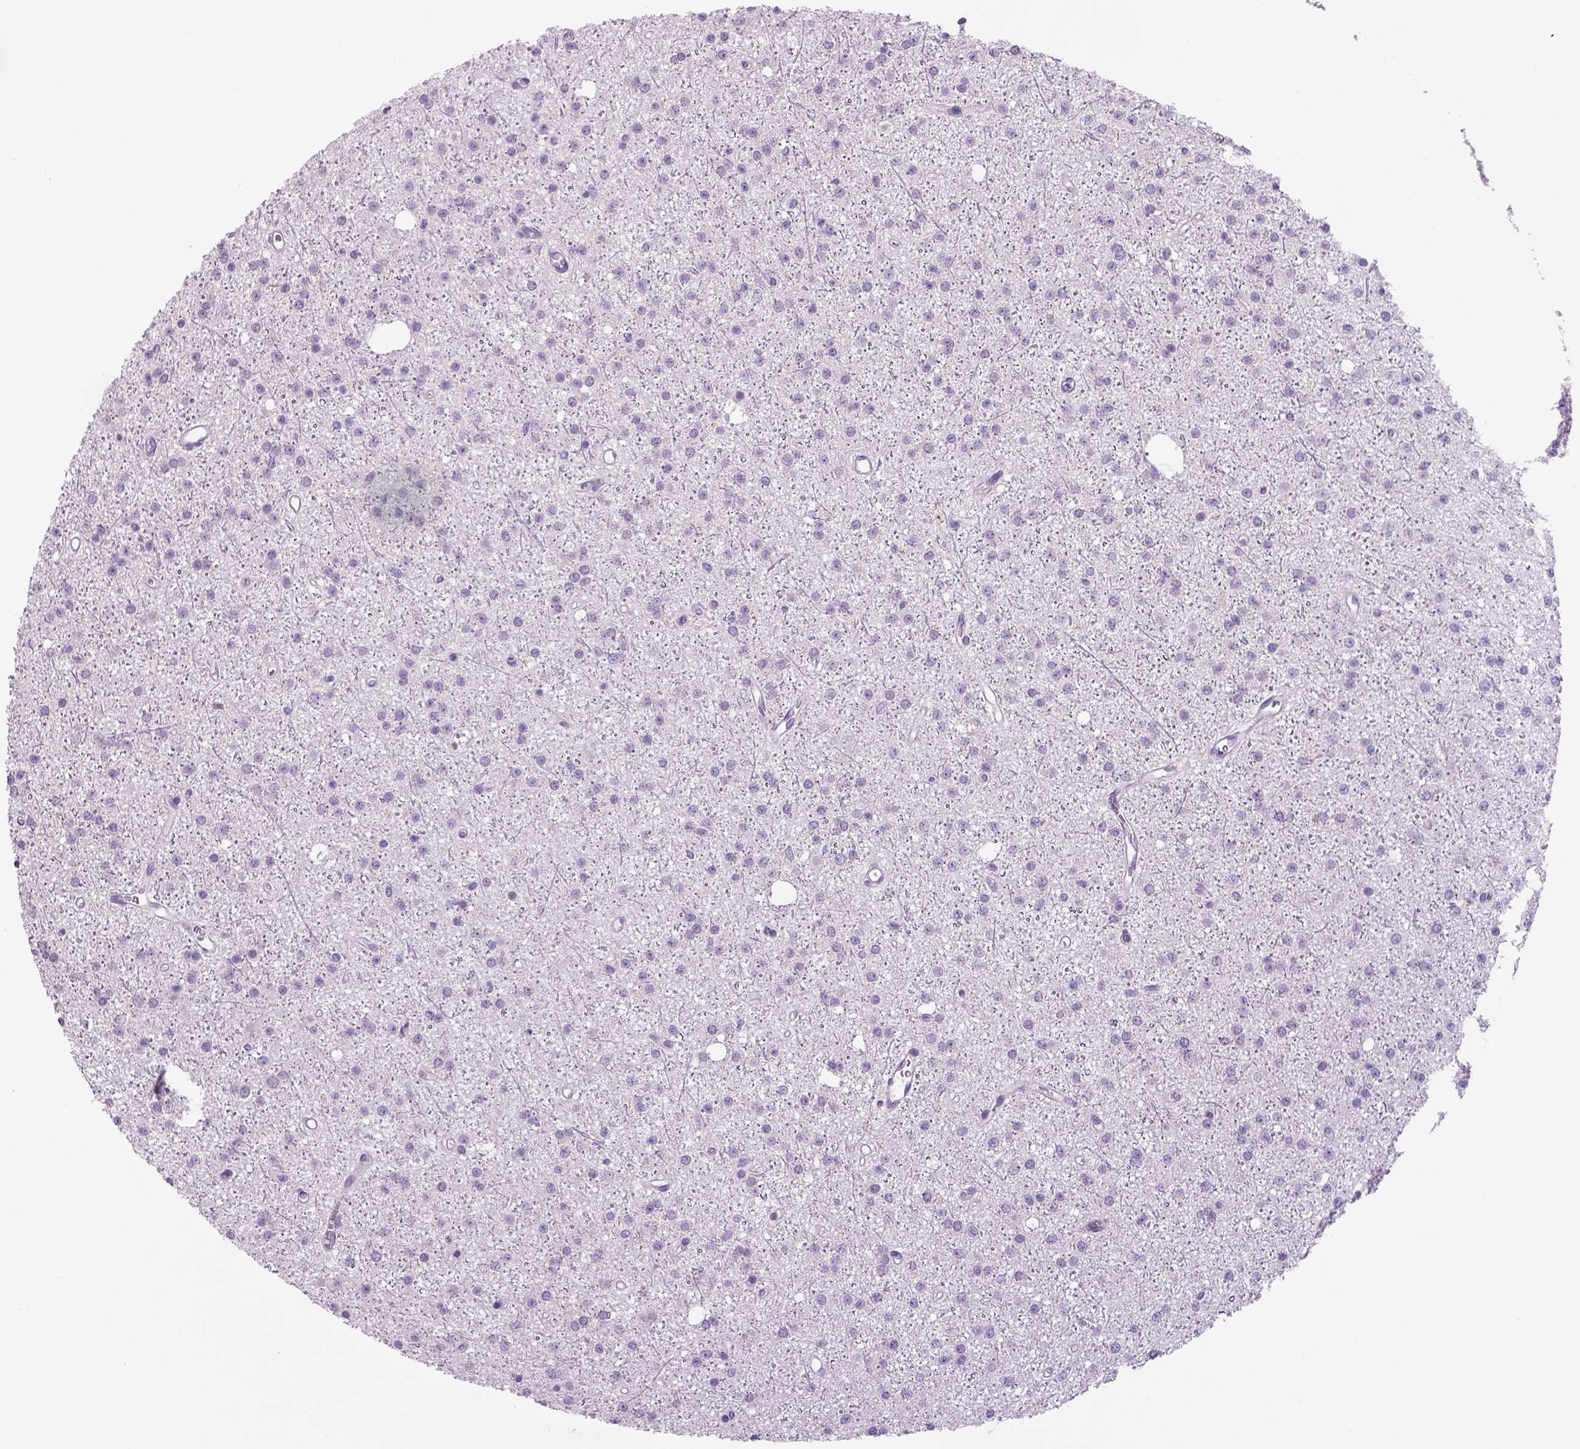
{"staining": {"intensity": "negative", "quantity": "none", "location": "none"}, "tissue": "glioma", "cell_type": "Tumor cells", "image_type": "cancer", "snomed": [{"axis": "morphology", "description": "Glioma, malignant, Low grade"}, {"axis": "topography", "description": "Brain"}], "caption": "Immunohistochemistry (IHC) of human glioma displays no staining in tumor cells.", "gene": "DBH", "patient": {"sex": "male", "age": 27}}